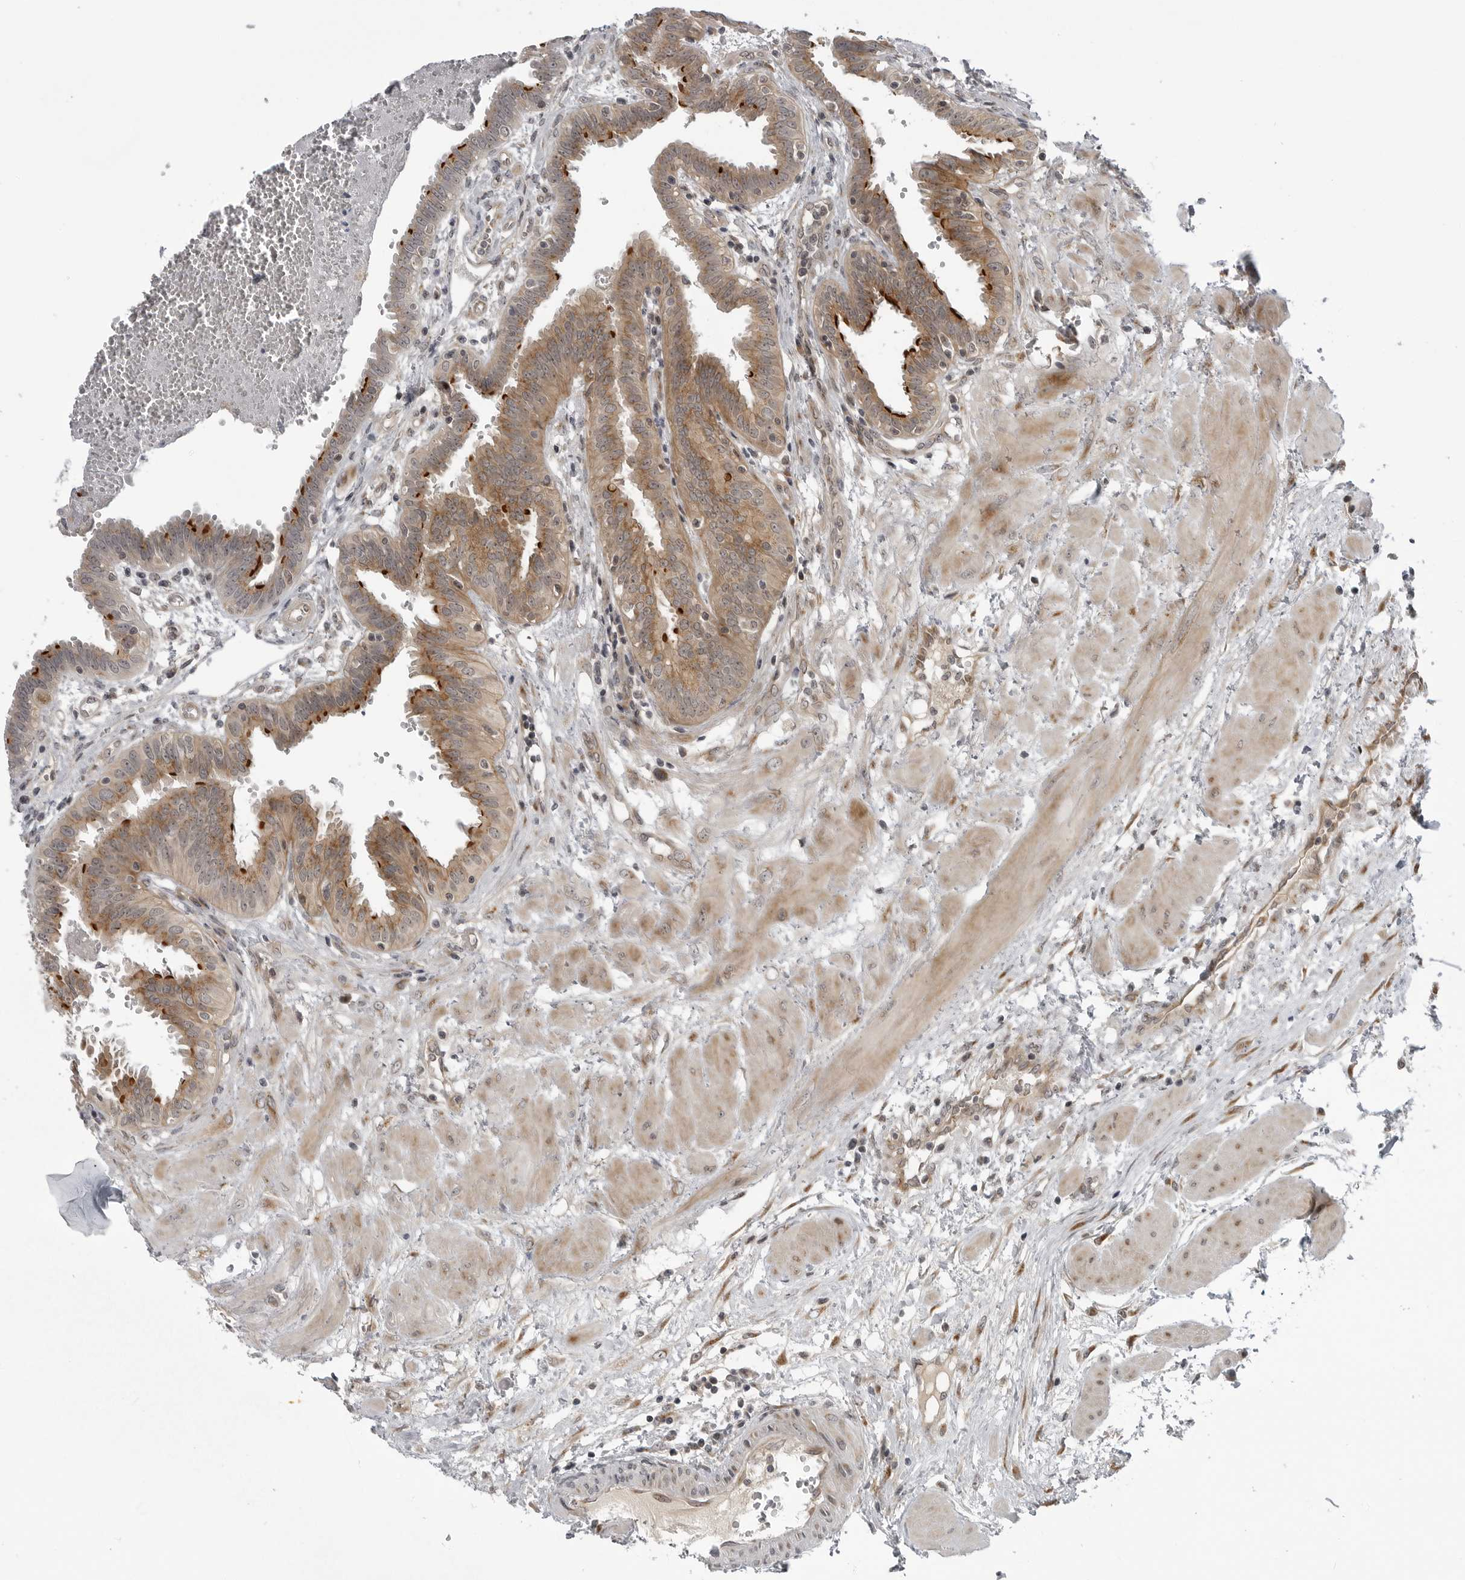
{"staining": {"intensity": "strong", "quantity": ">75%", "location": "cytoplasmic/membranous,nuclear"}, "tissue": "fallopian tube", "cell_type": "Glandular cells", "image_type": "normal", "snomed": [{"axis": "morphology", "description": "Normal tissue, NOS"}, {"axis": "topography", "description": "Fallopian tube"}, {"axis": "topography", "description": "Placenta"}], "caption": "About >75% of glandular cells in normal fallopian tube show strong cytoplasmic/membranous,nuclear protein staining as visualized by brown immunohistochemical staining.", "gene": "LRRC45", "patient": {"sex": "female", "age": 32}}